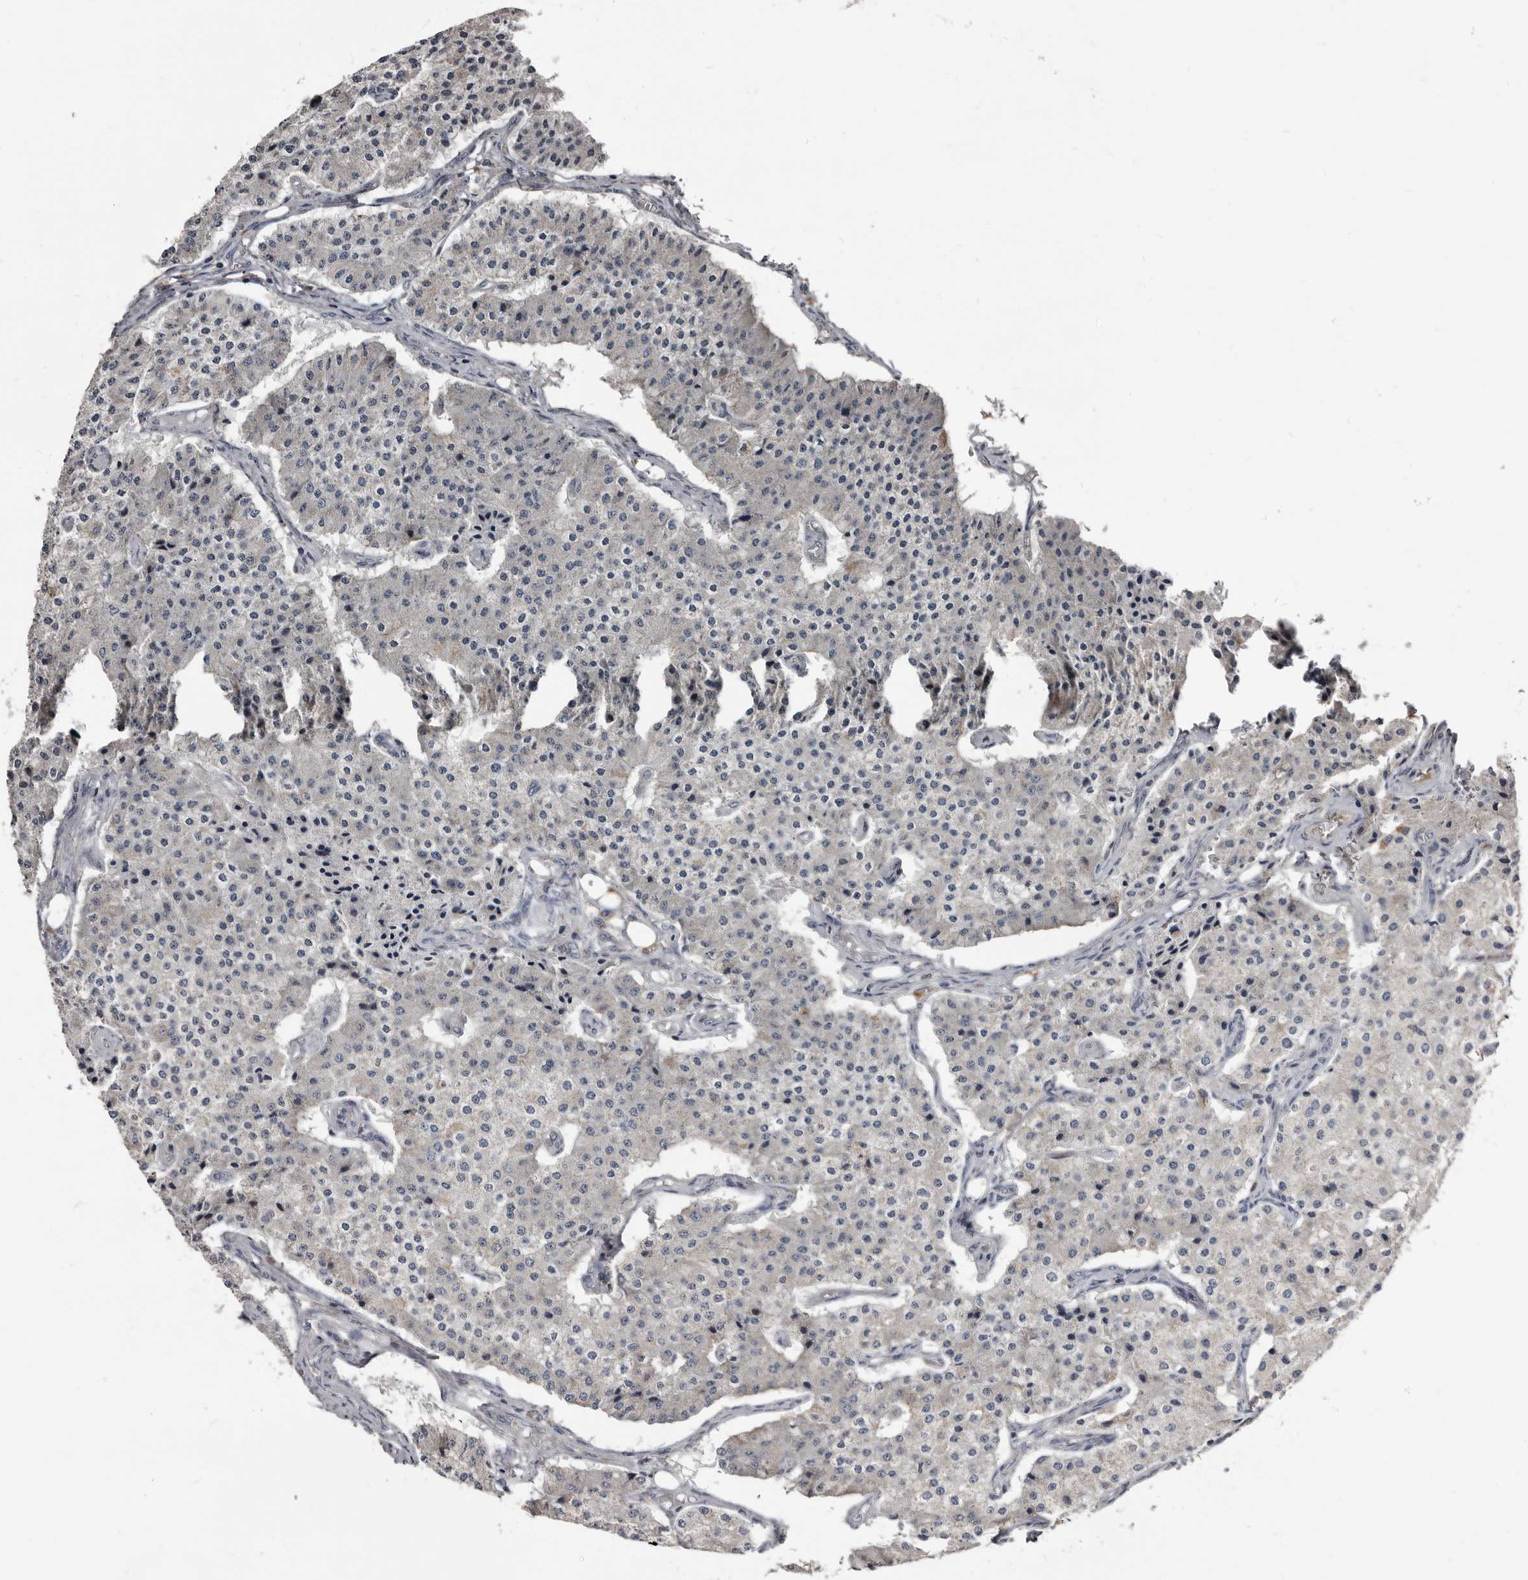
{"staining": {"intensity": "weak", "quantity": "<25%", "location": "cytoplasmic/membranous"}, "tissue": "carcinoid", "cell_type": "Tumor cells", "image_type": "cancer", "snomed": [{"axis": "morphology", "description": "Carcinoid, malignant, NOS"}, {"axis": "topography", "description": "Colon"}], "caption": "Tumor cells show no significant staining in carcinoid.", "gene": "GREB1", "patient": {"sex": "female", "age": 52}}